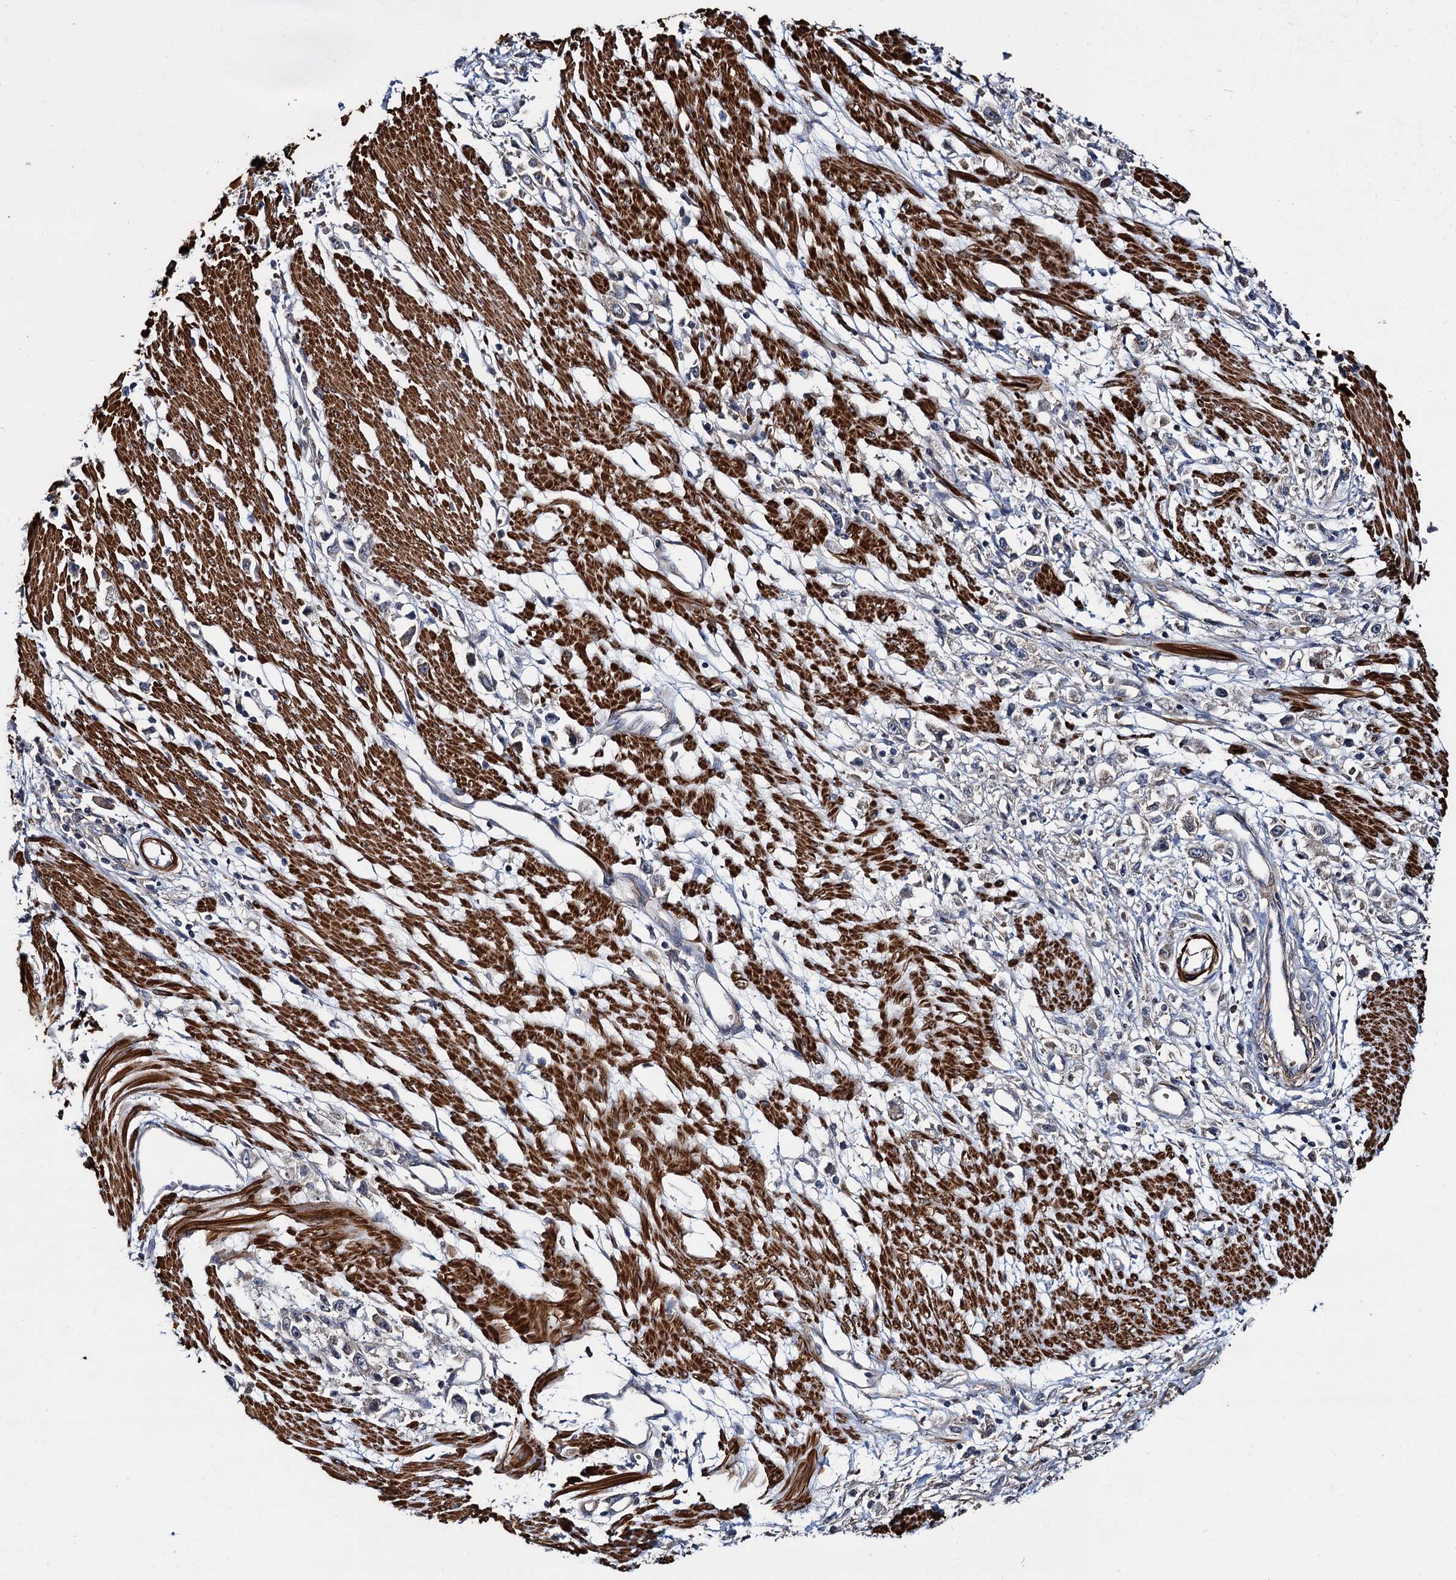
{"staining": {"intensity": "negative", "quantity": "none", "location": "none"}, "tissue": "stomach cancer", "cell_type": "Tumor cells", "image_type": "cancer", "snomed": [{"axis": "morphology", "description": "Adenocarcinoma, NOS"}, {"axis": "topography", "description": "Stomach"}], "caption": "DAB (3,3'-diaminobenzidine) immunohistochemical staining of stomach cancer (adenocarcinoma) shows no significant positivity in tumor cells.", "gene": "ISM2", "patient": {"sex": "female", "age": 59}}